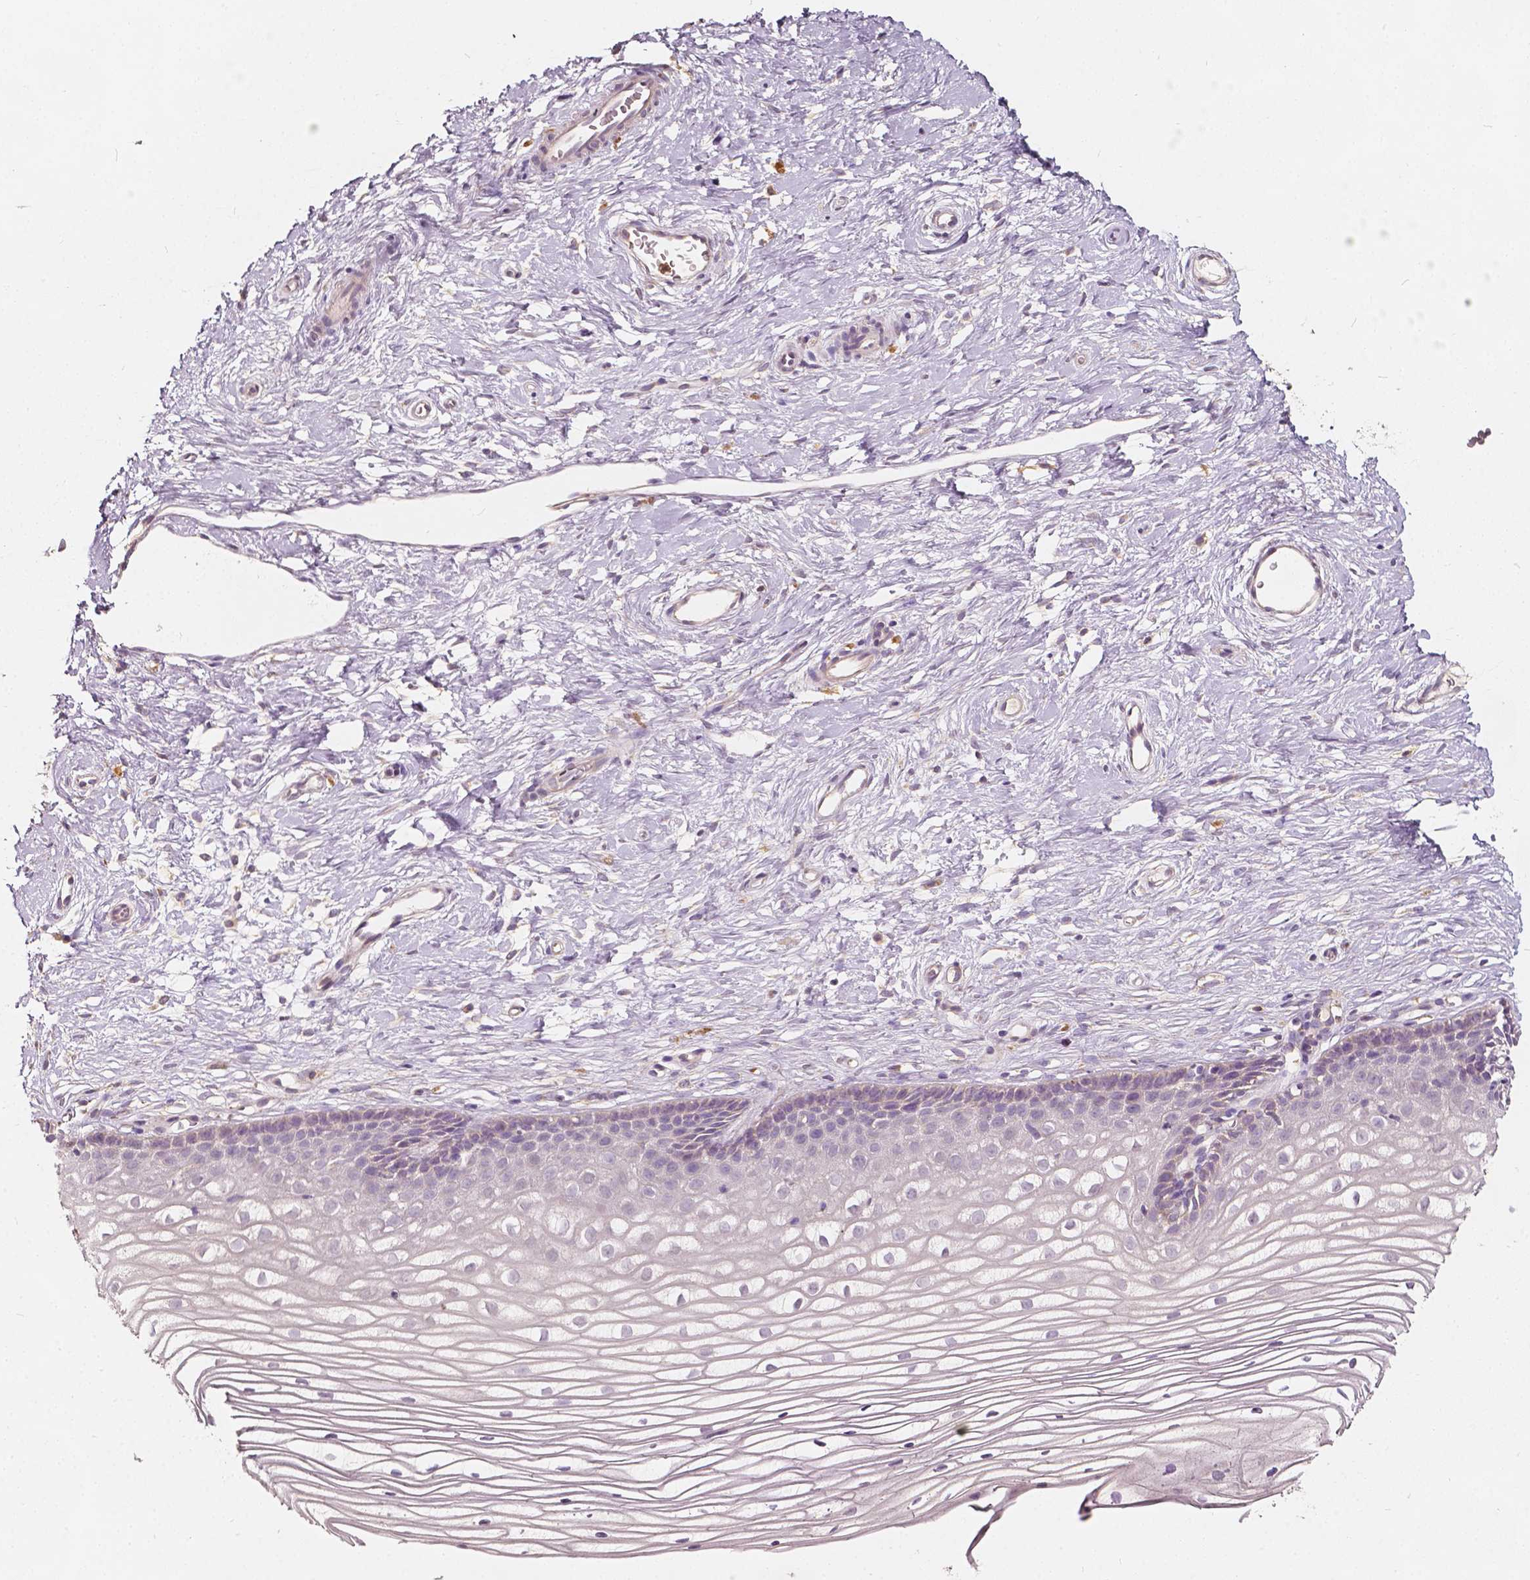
{"staining": {"intensity": "negative", "quantity": "none", "location": "none"}, "tissue": "cervix", "cell_type": "Glandular cells", "image_type": "normal", "snomed": [{"axis": "morphology", "description": "Normal tissue, NOS"}, {"axis": "topography", "description": "Cervix"}], "caption": "Unremarkable cervix was stained to show a protein in brown. There is no significant expression in glandular cells. (Brightfield microscopy of DAB (3,3'-diaminobenzidine) IHC at high magnification).", "gene": "NPC1L1", "patient": {"sex": "female", "age": 40}}